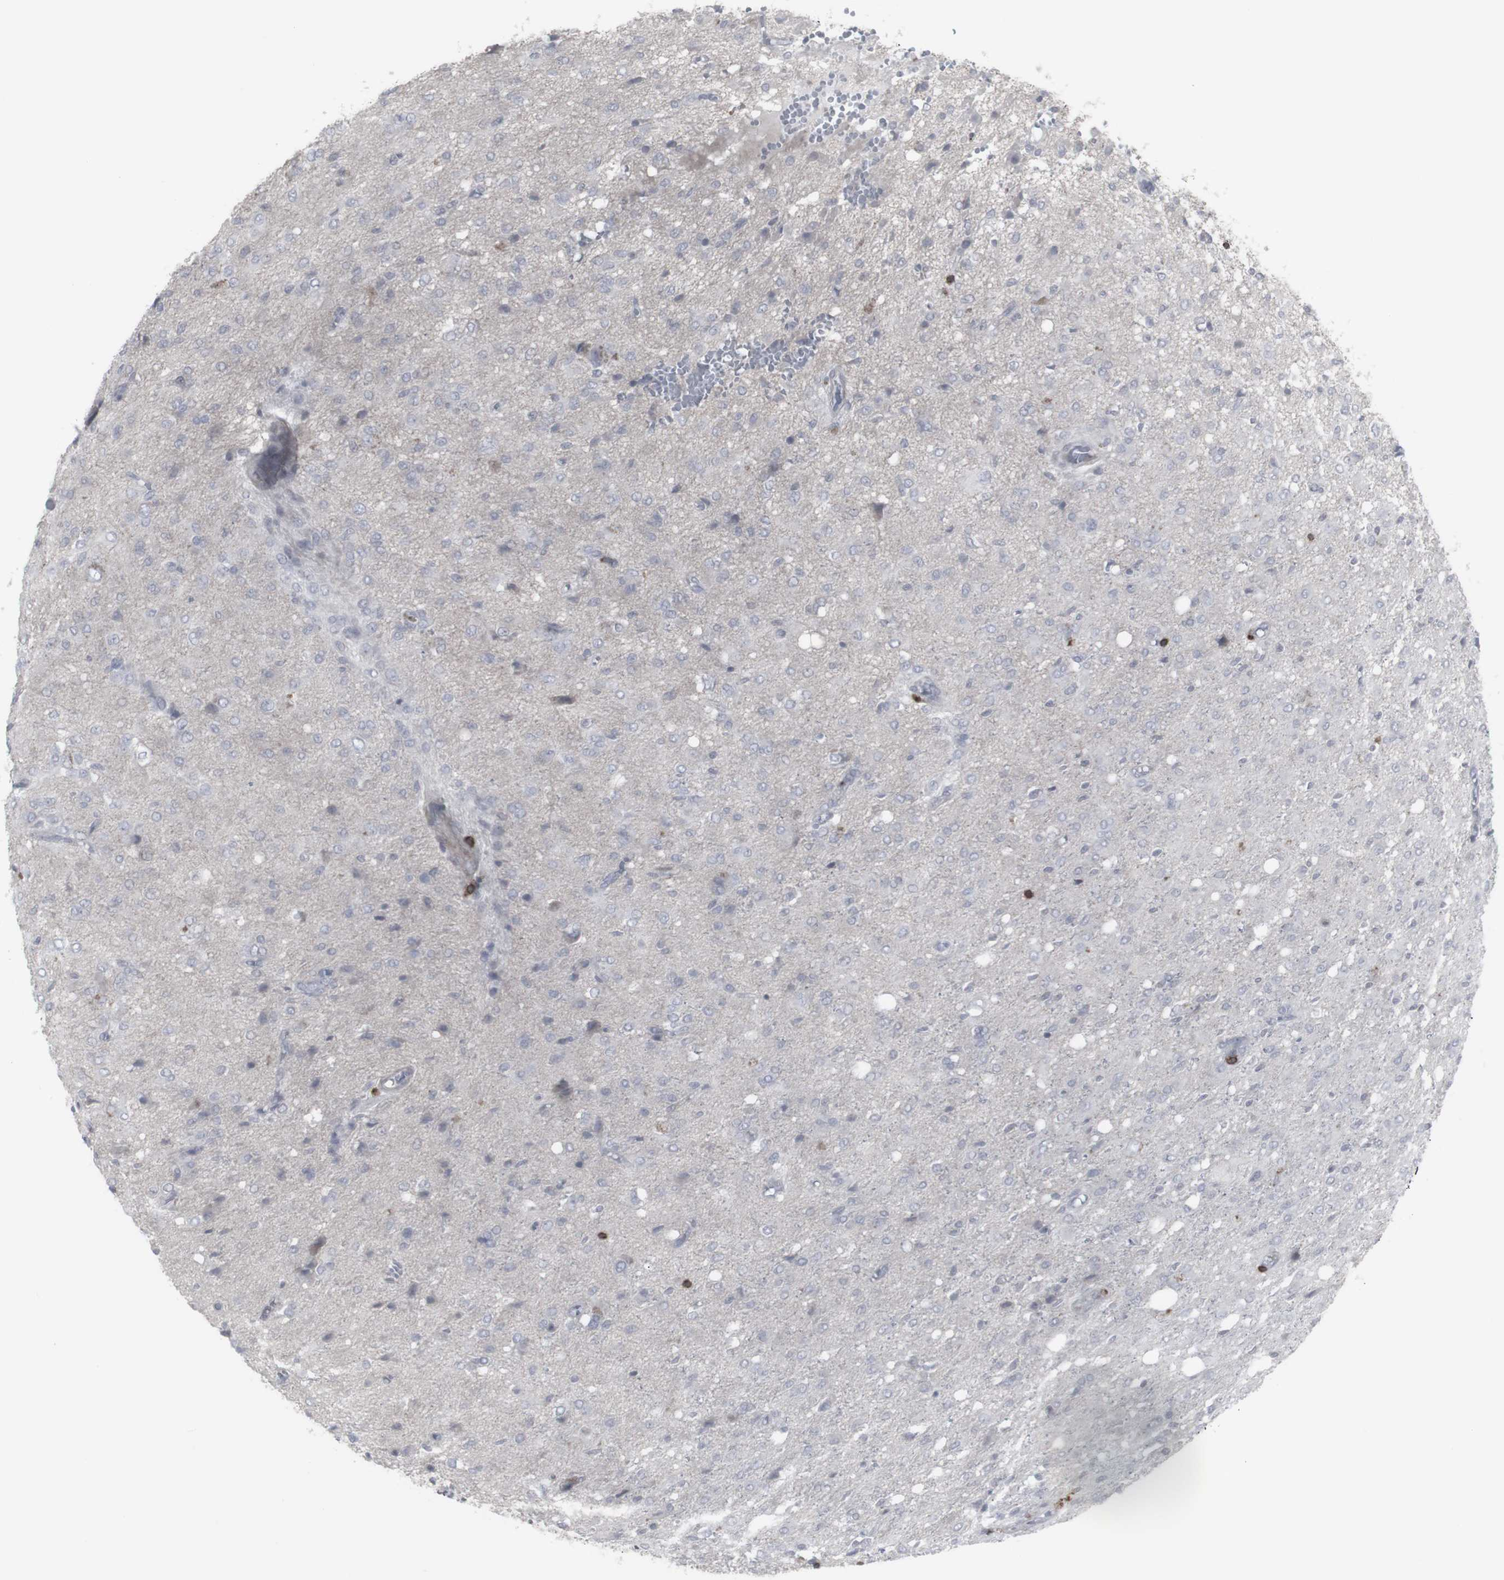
{"staining": {"intensity": "negative", "quantity": "none", "location": "none"}, "tissue": "glioma", "cell_type": "Tumor cells", "image_type": "cancer", "snomed": [{"axis": "morphology", "description": "Glioma, malignant, High grade"}, {"axis": "topography", "description": "Brain"}], "caption": "Malignant glioma (high-grade) was stained to show a protein in brown. There is no significant positivity in tumor cells.", "gene": "APOBEC2", "patient": {"sex": "female", "age": 59}}